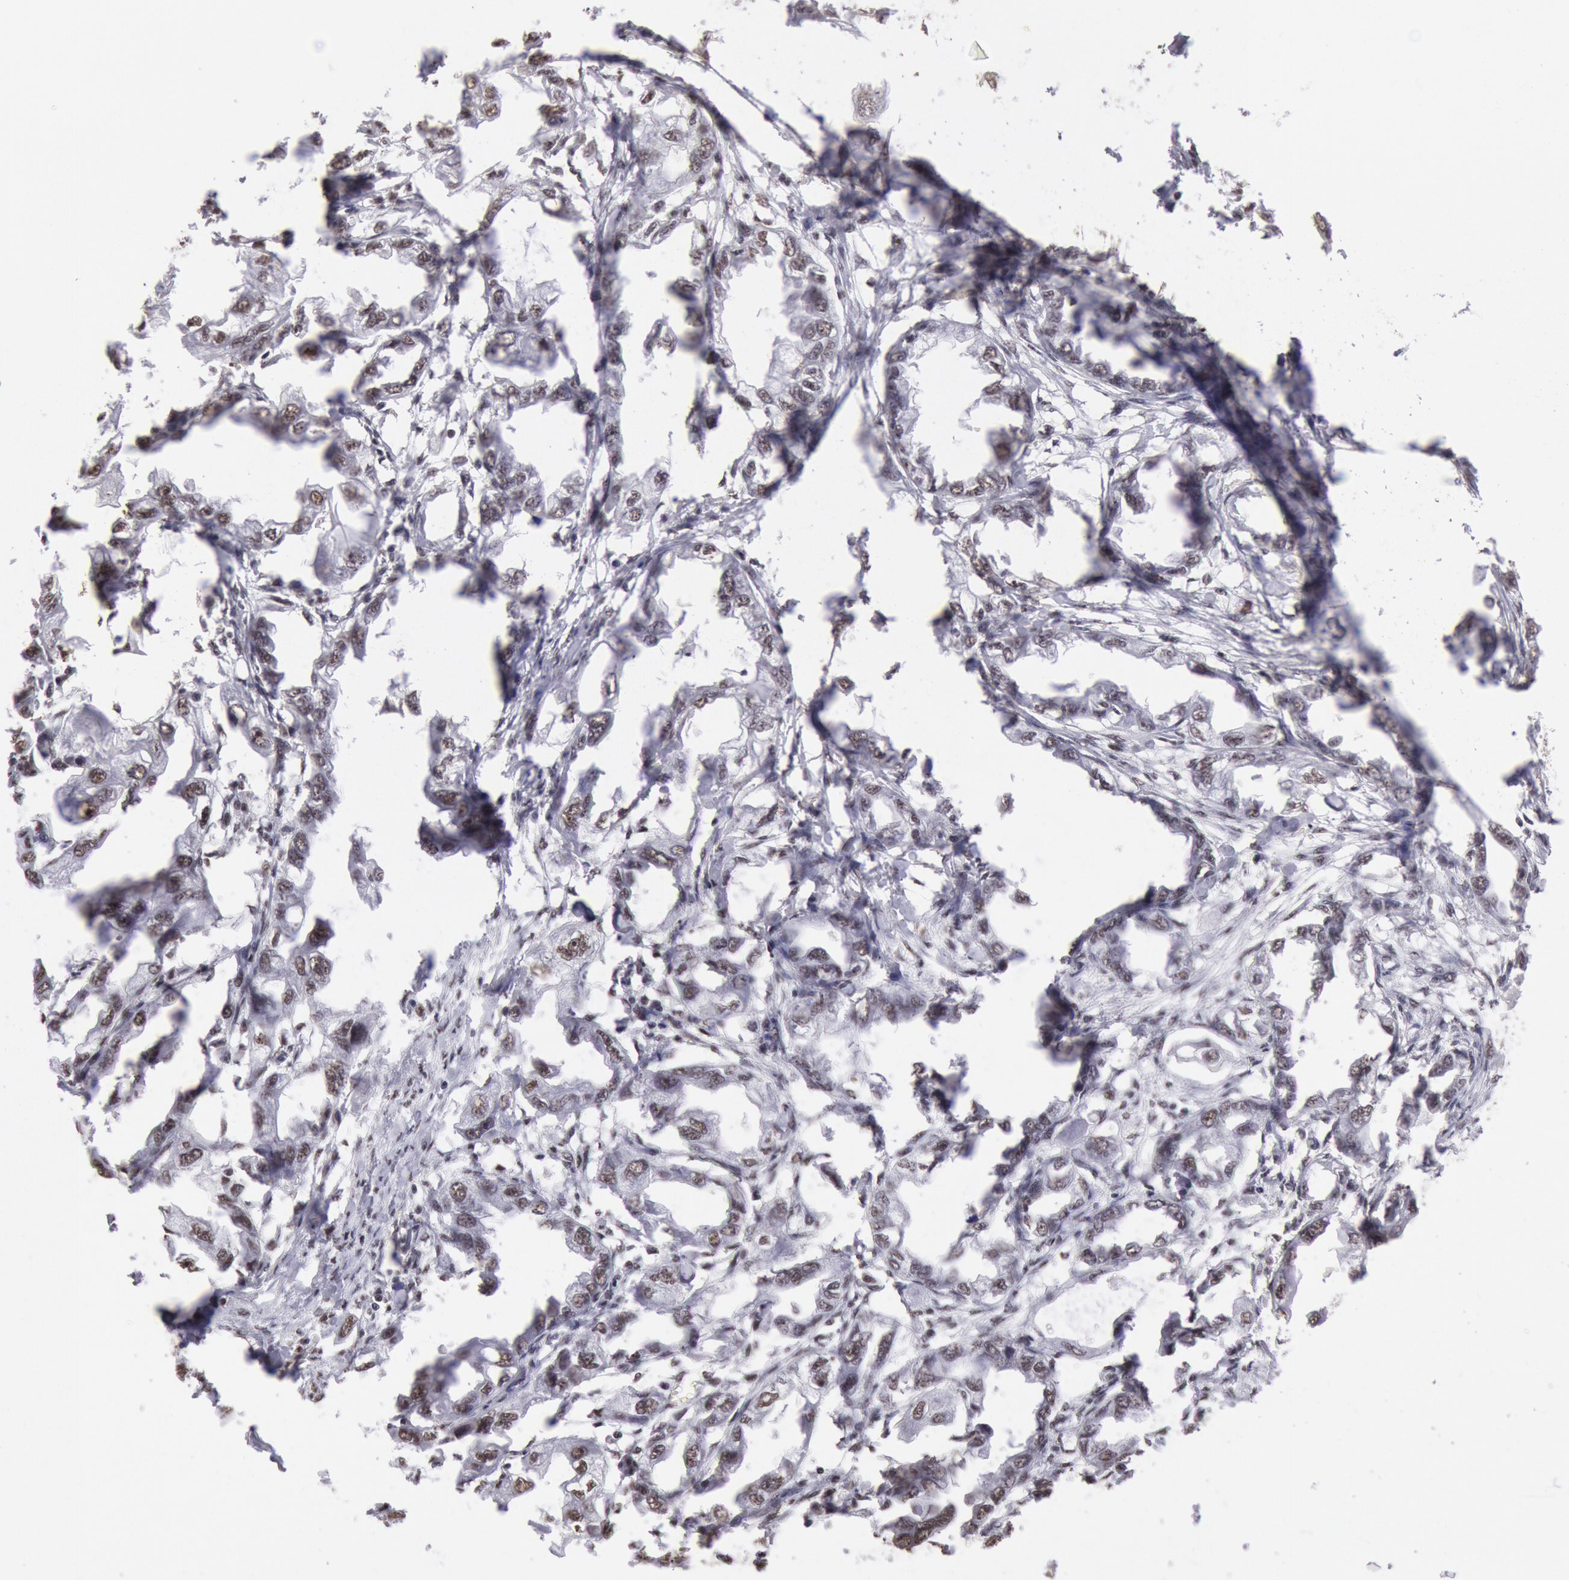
{"staining": {"intensity": "moderate", "quantity": "25%-75%", "location": "nuclear"}, "tissue": "endometrial cancer", "cell_type": "Tumor cells", "image_type": "cancer", "snomed": [{"axis": "morphology", "description": "Adenocarcinoma, NOS"}, {"axis": "topography", "description": "Endometrium"}], "caption": "An image of human endometrial cancer (adenocarcinoma) stained for a protein shows moderate nuclear brown staining in tumor cells. The staining is performed using DAB brown chromogen to label protein expression. The nuclei are counter-stained blue using hematoxylin.", "gene": "SNRPD3", "patient": {"sex": "female", "age": 67}}